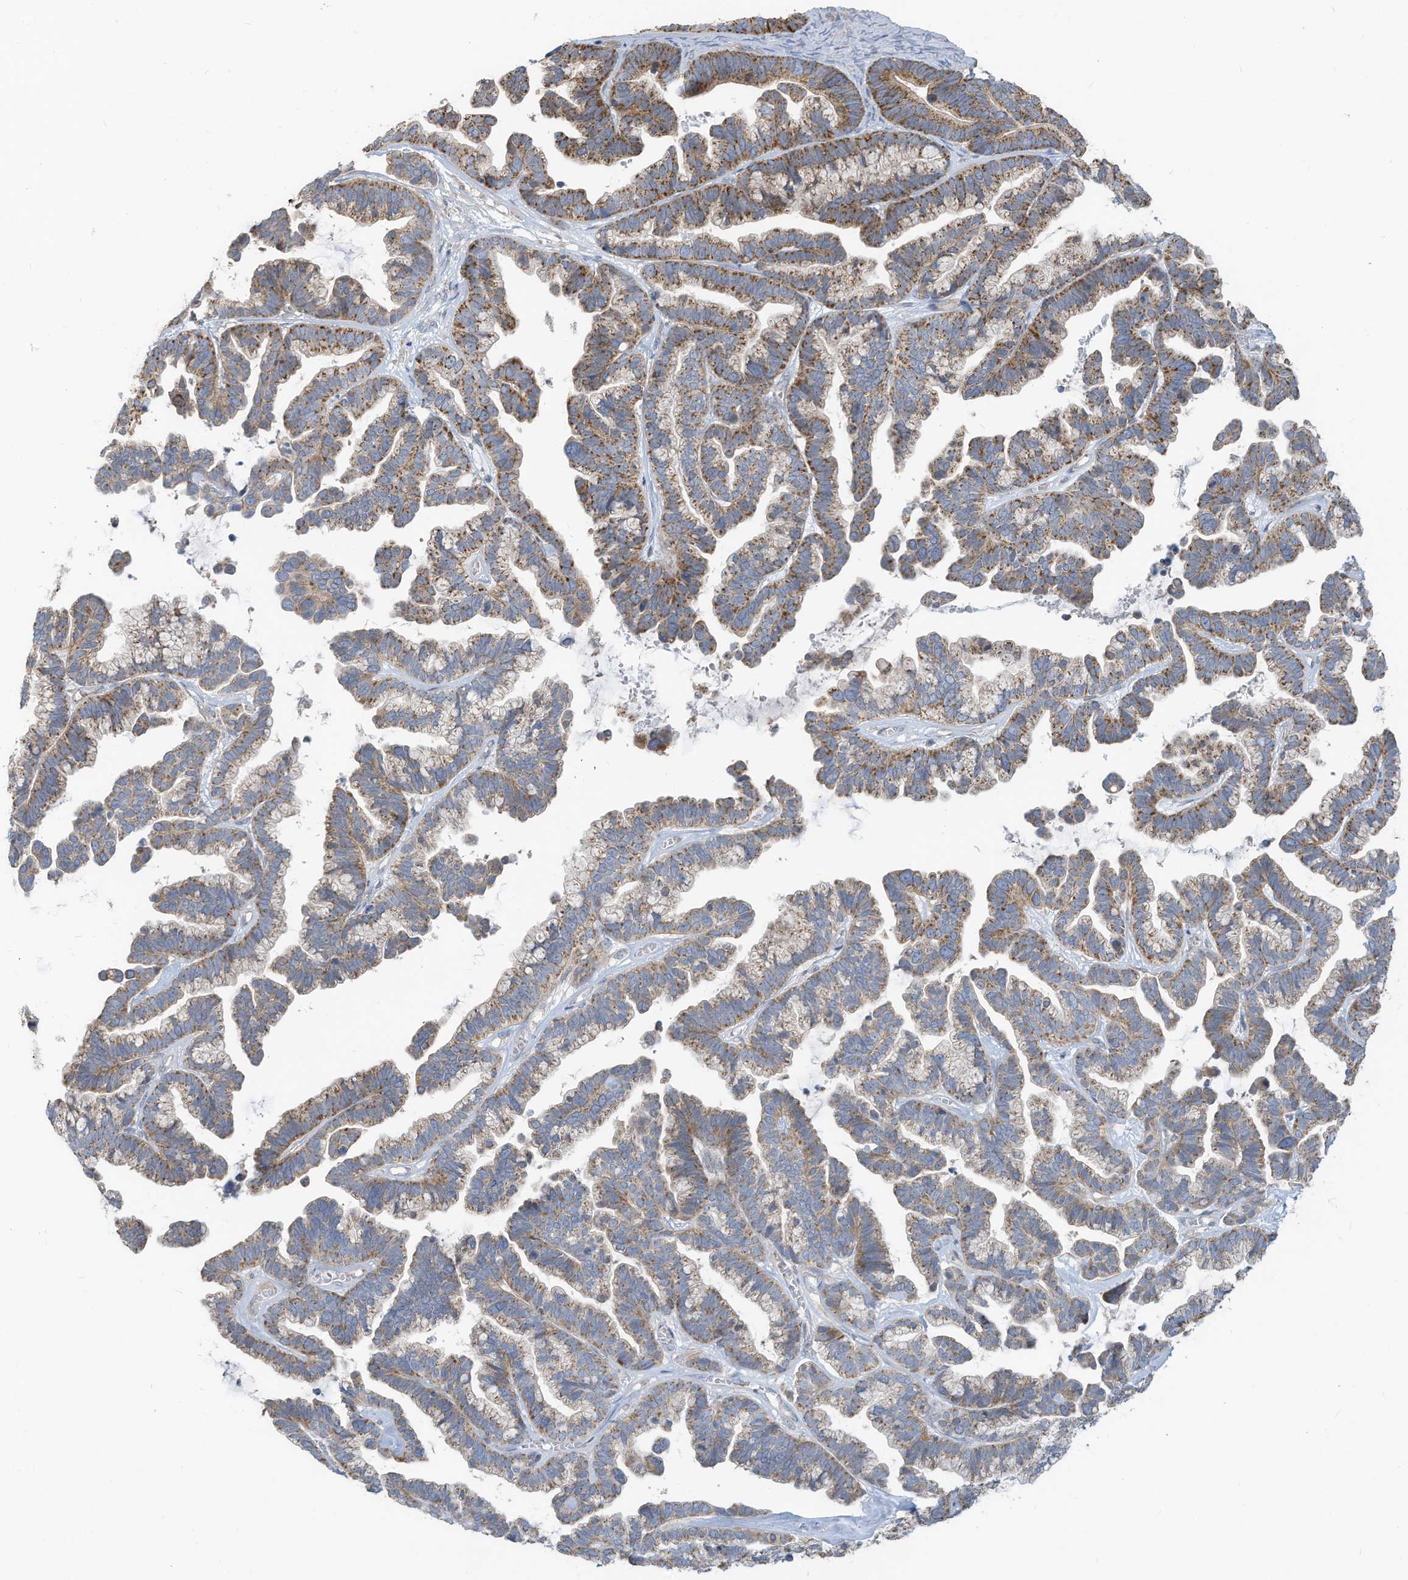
{"staining": {"intensity": "moderate", "quantity": ">75%", "location": "cytoplasmic/membranous"}, "tissue": "ovarian cancer", "cell_type": "Tumor cells", "image_type": "cancer", "snomed": [{"axis": "morphology", "description": "Cystadenocarcinoma, serous, NOS"}, {"axis": "topography", "description": "Ovary"}], "caption": "Ovarian cancer (serous cystadenocarcinoma) stained with DAB immunohistochemistry displays medium levels of moderate cytoplasmic/membranous positivity in approximately >75% of tumor cells.", "gene": "GTPBP2", "patient": {"sex": "female", "age": 56}}